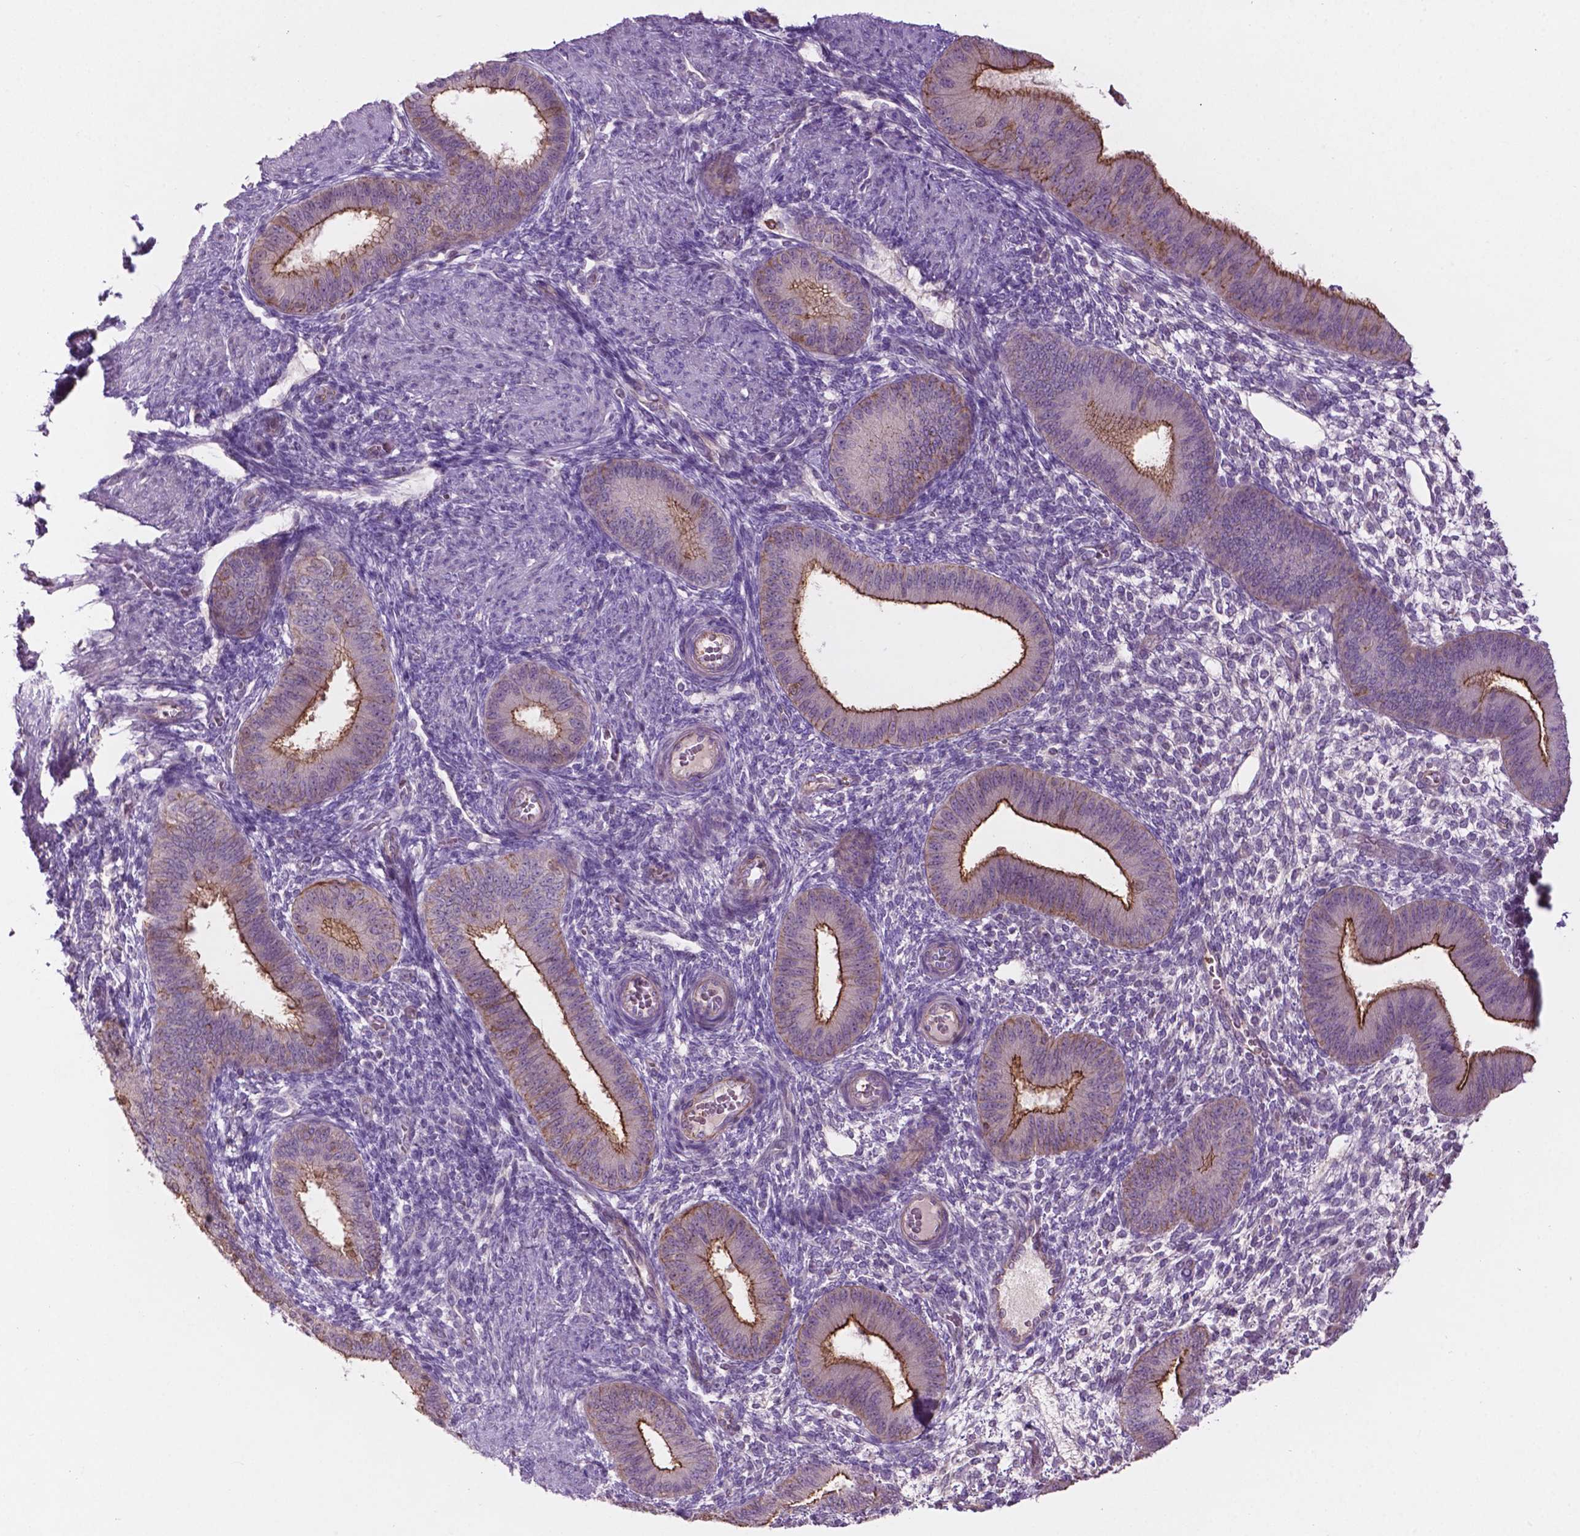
{"staining": {"intensity": "negative", "quantity": "none", "location": "none"}, "tissue": "endometrium", "cell_type": "Cells in endometrial stroma", "image_type": "normal", "snomed": [{"axis": "morphology", "description": "Normal tissue, NOS"}, {"axis": "topography", "description": "Endometrium"}], "caption": "IHC of unremarkable endometrium displays no expression in cells in endometrial stroma. (DAB immunohistochemistry (IHC) visualized using brightfield microscopy, high magnification).", "gene": "ARL5C", "patient": {"sex": "female", "age": 39}}